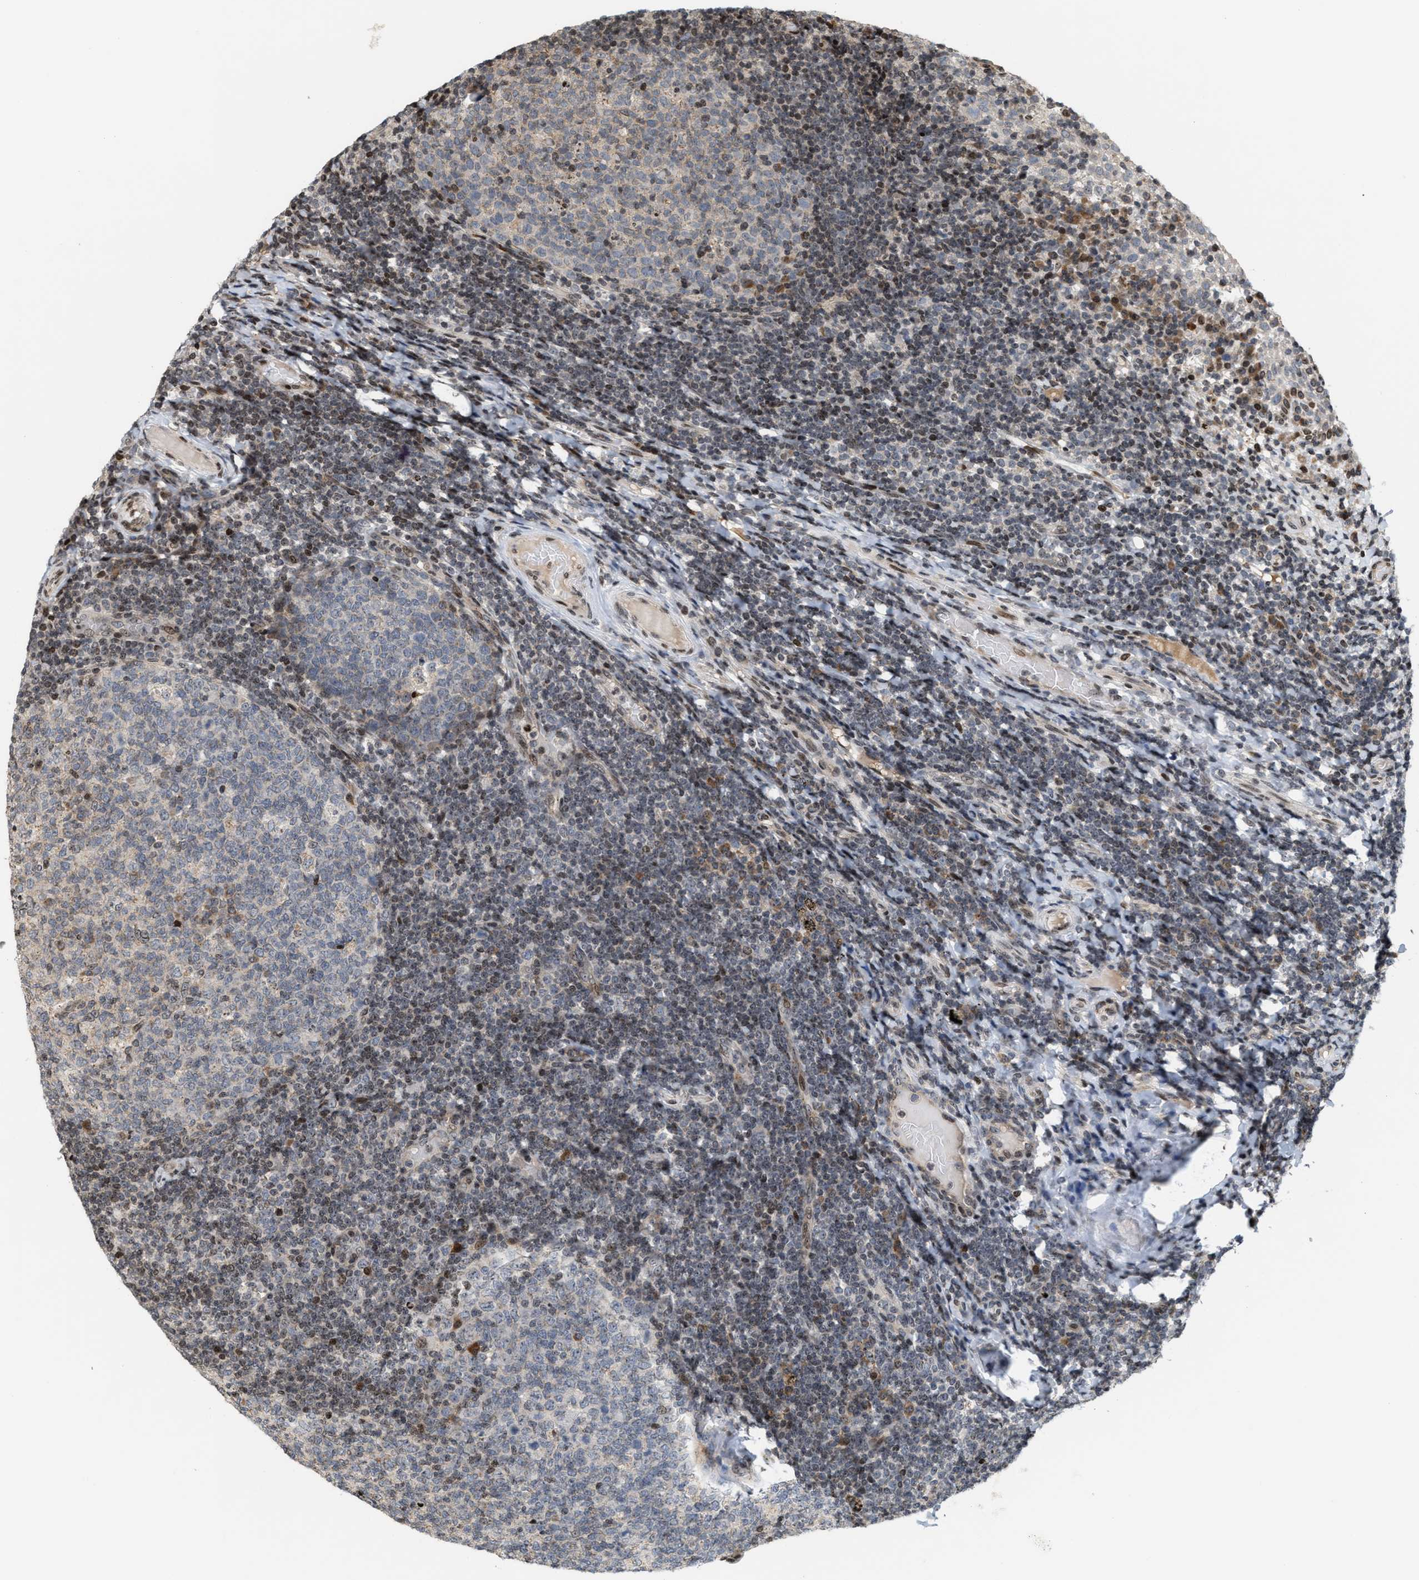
{"staining": {"intensity": "moderate", "quantity": "<25%", "location": "cytoplasmic/membranous"}, "tissue": "tonsil", "cell_type": "Germinal center cells", "image_type": "normal", "snomed": [{"axis": "morphology", "description": "Normal tissue, NOS"}, {"axis": "topography", "description": "Tonsil"}], "caption": "Immunohistochemistry image of normal tonsil: human tonsil stained using IHC displays low levels of moderate protein expression localized specifically in the cytoplasmic/membranous of germinal center cells, appearing as a cytoplasmic/membranous brown color.", "gene": "PDZD2", "patient": {"sex": "female", "age": 19}}